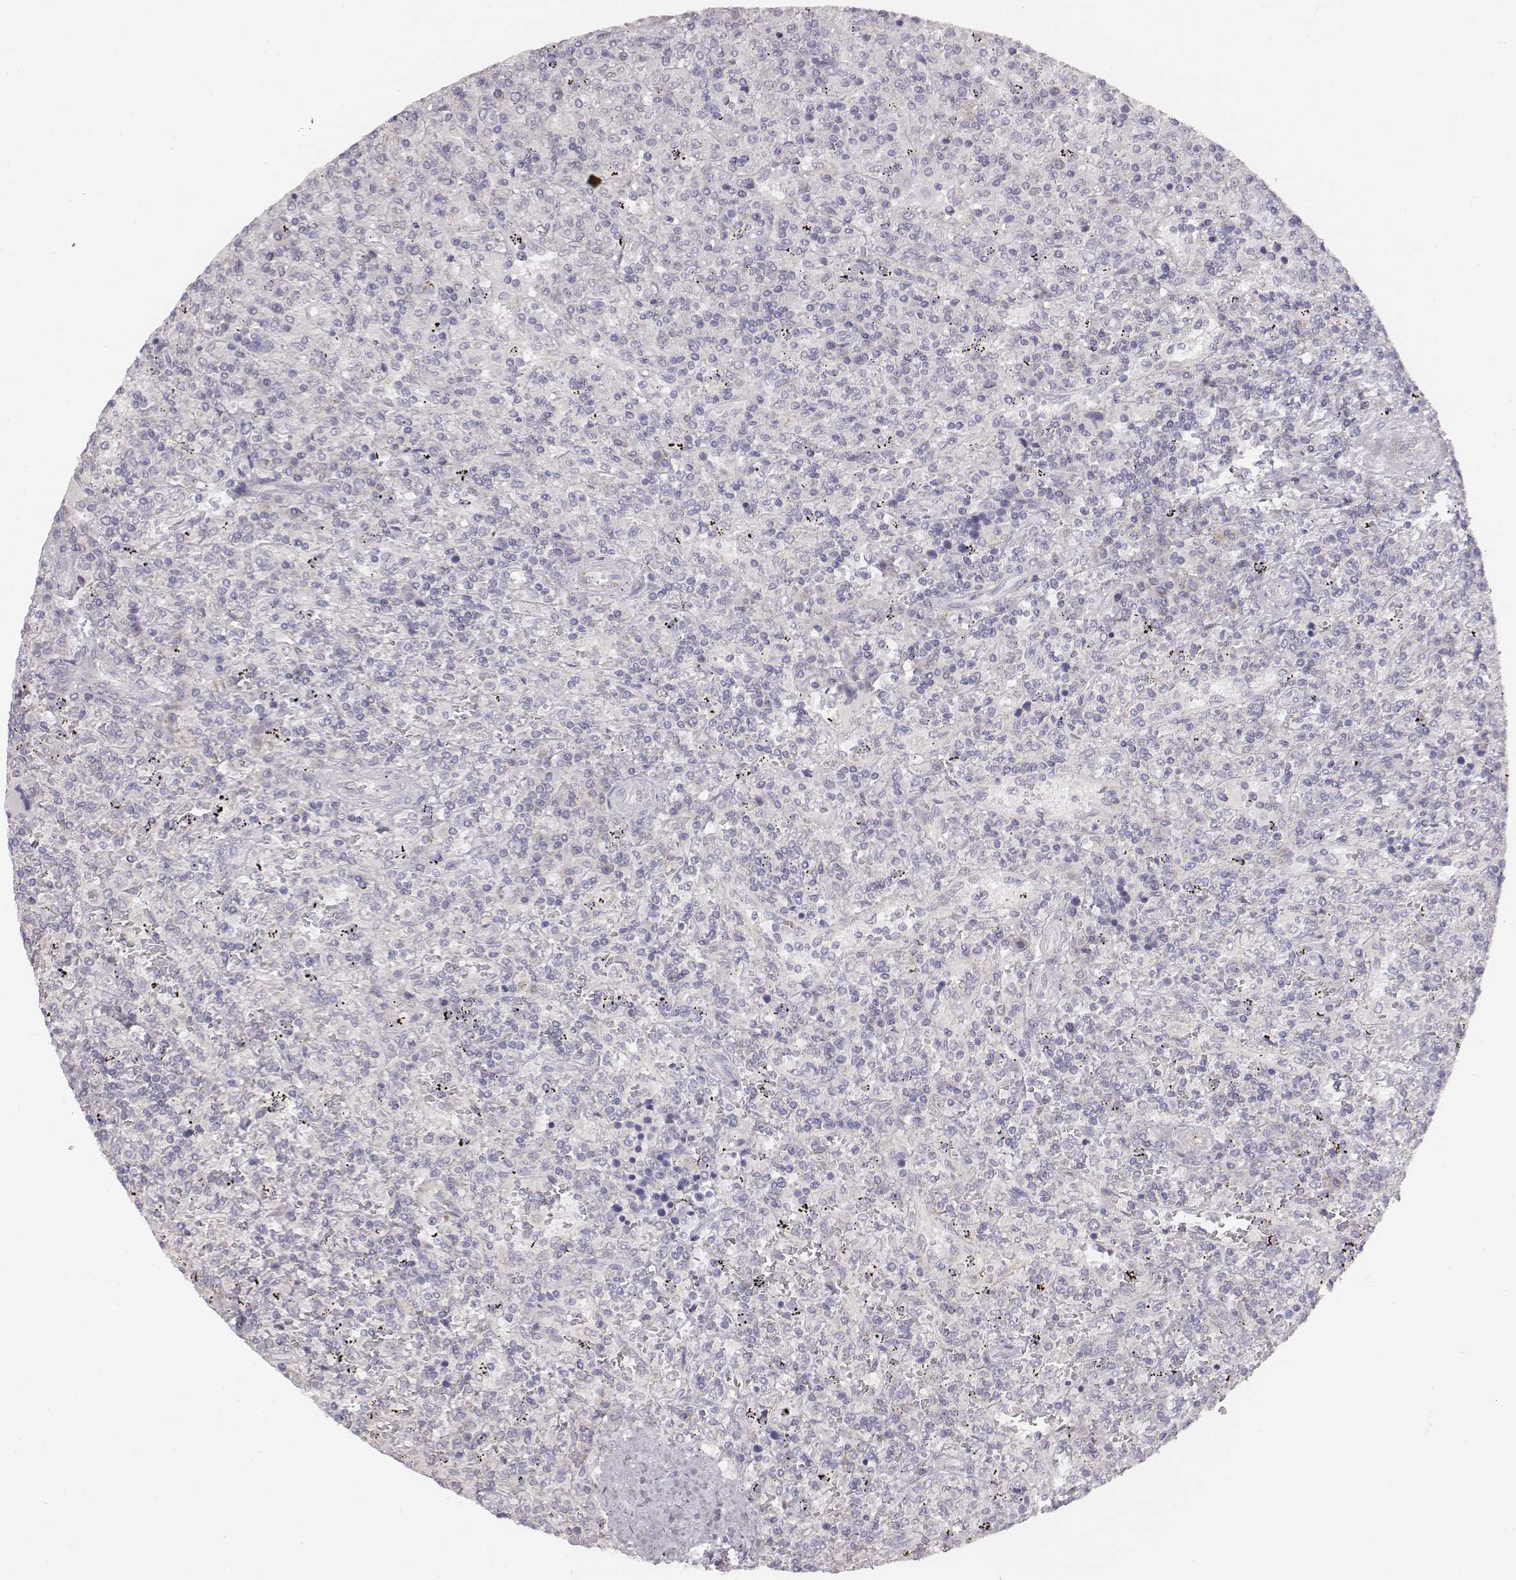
{"staining": {"intensity": "negative", "quantity": "none", "location": "none"}, "tissue": "lymphoma", "cell_type": "Tumor cells", "image_type": "cancer", "snomed": [{"axis": "morphology", "description": "Malignant lymphoma, non-Hodgkin's type, Low grade"}, {"axis": "topography", "description": "Spleen"}], "caption": "The micrograph reveals no significant staining in tumor cells of low-grade malignant lymphoma, non-Hodgkin's type.", "gene": "ABCD3", "patient": {"sex": "male", "age": 62}}